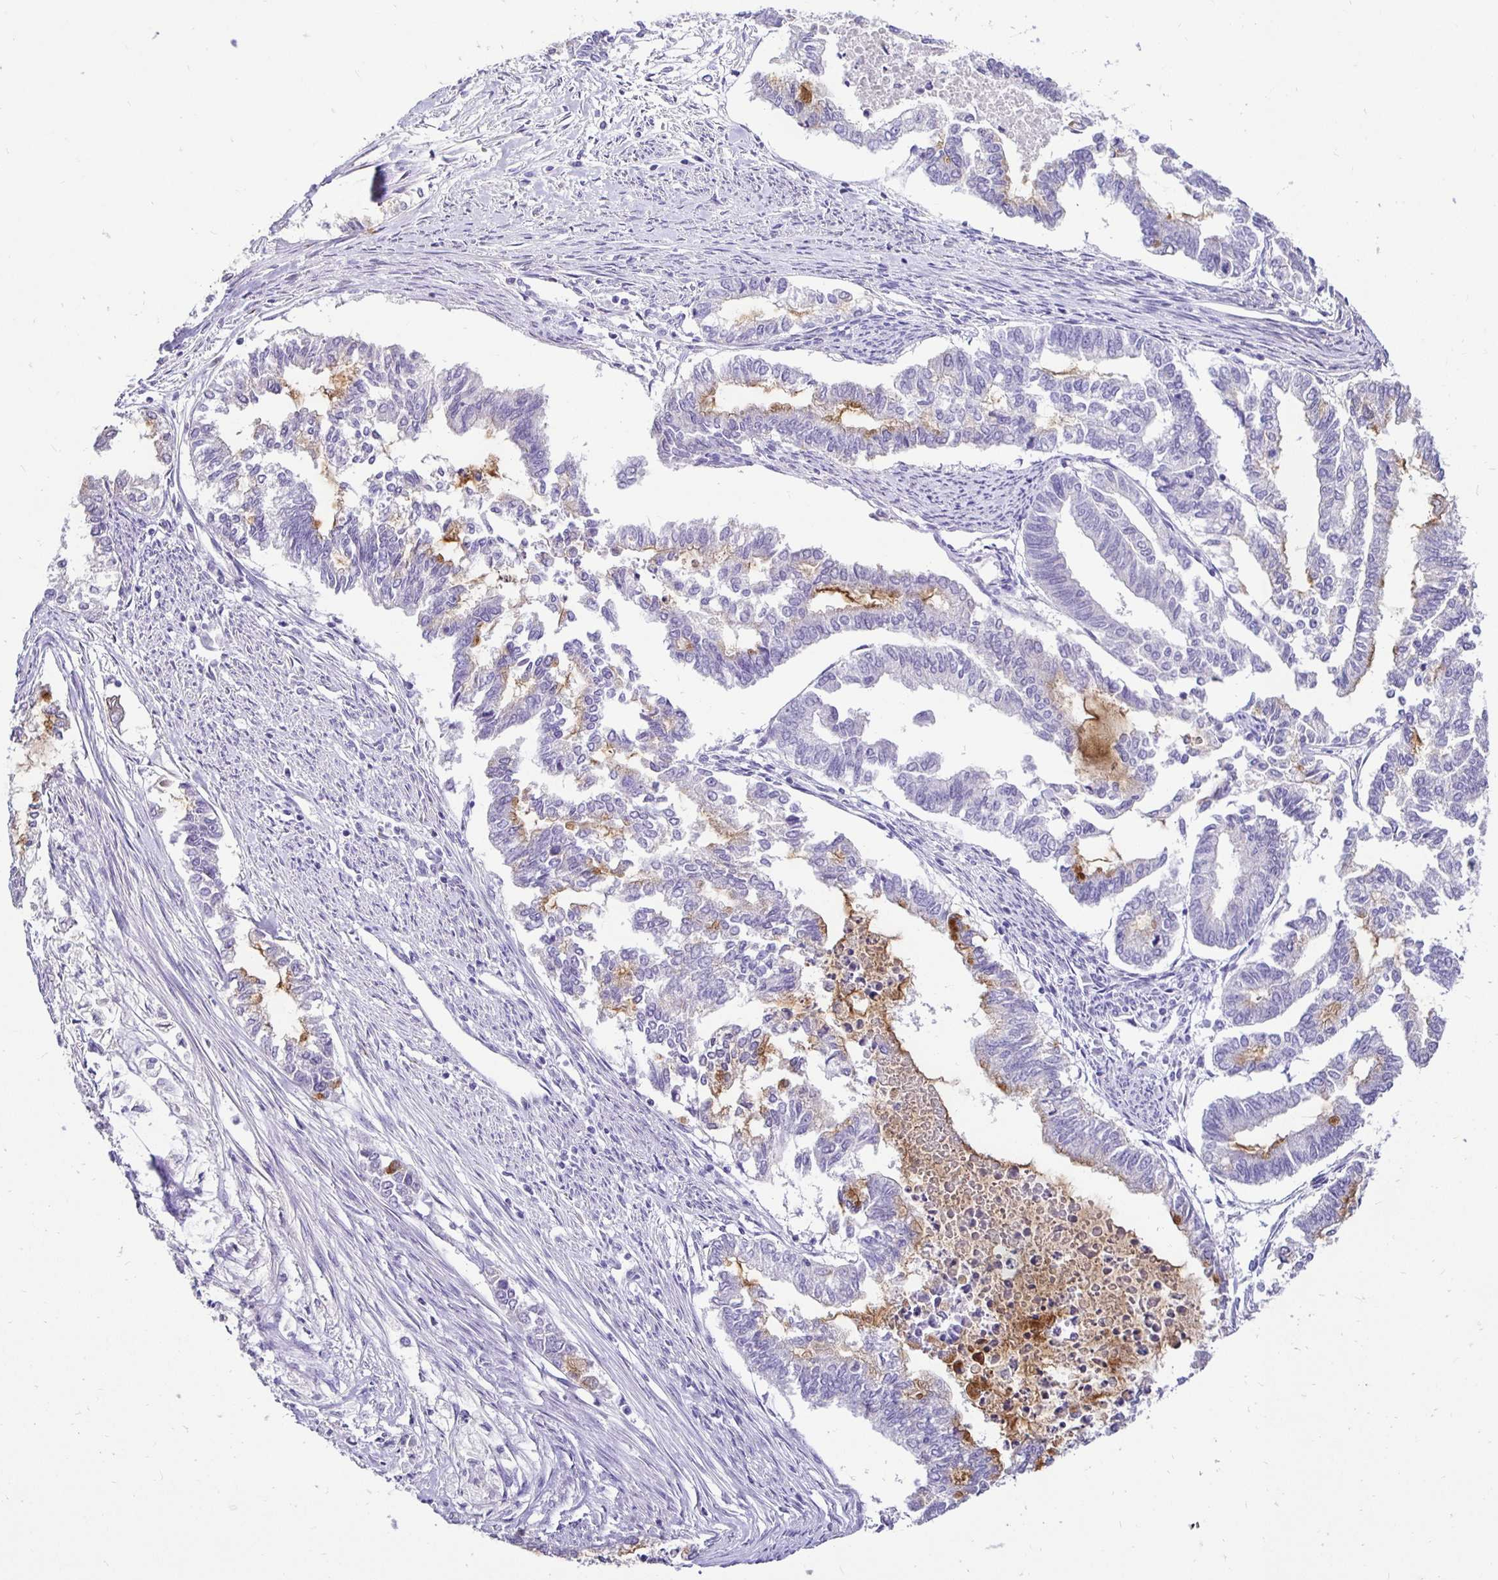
{"staining": {"intensity": "moderate", "quantity": "<25%", "location": "cytoplasmic/membranous"}, "tissue": "endometrial cancer", "cell_type": "Tumor cells", "image_type": "cancer", "snomed": [{"axis": "morphology", "description": "Adenocarcinoma, NOS"}, {"axis": "topography", "description": "Endometrium"}], "caption": "Immunohistochemical staining of human endometrial adenocarcinoma shows low levels of moderate cytoplasmic/membranous protein expression in approximately <25% of tumor cells.", "gene": "TAF1D", "patient": {"sex": "female", "age": 79}}